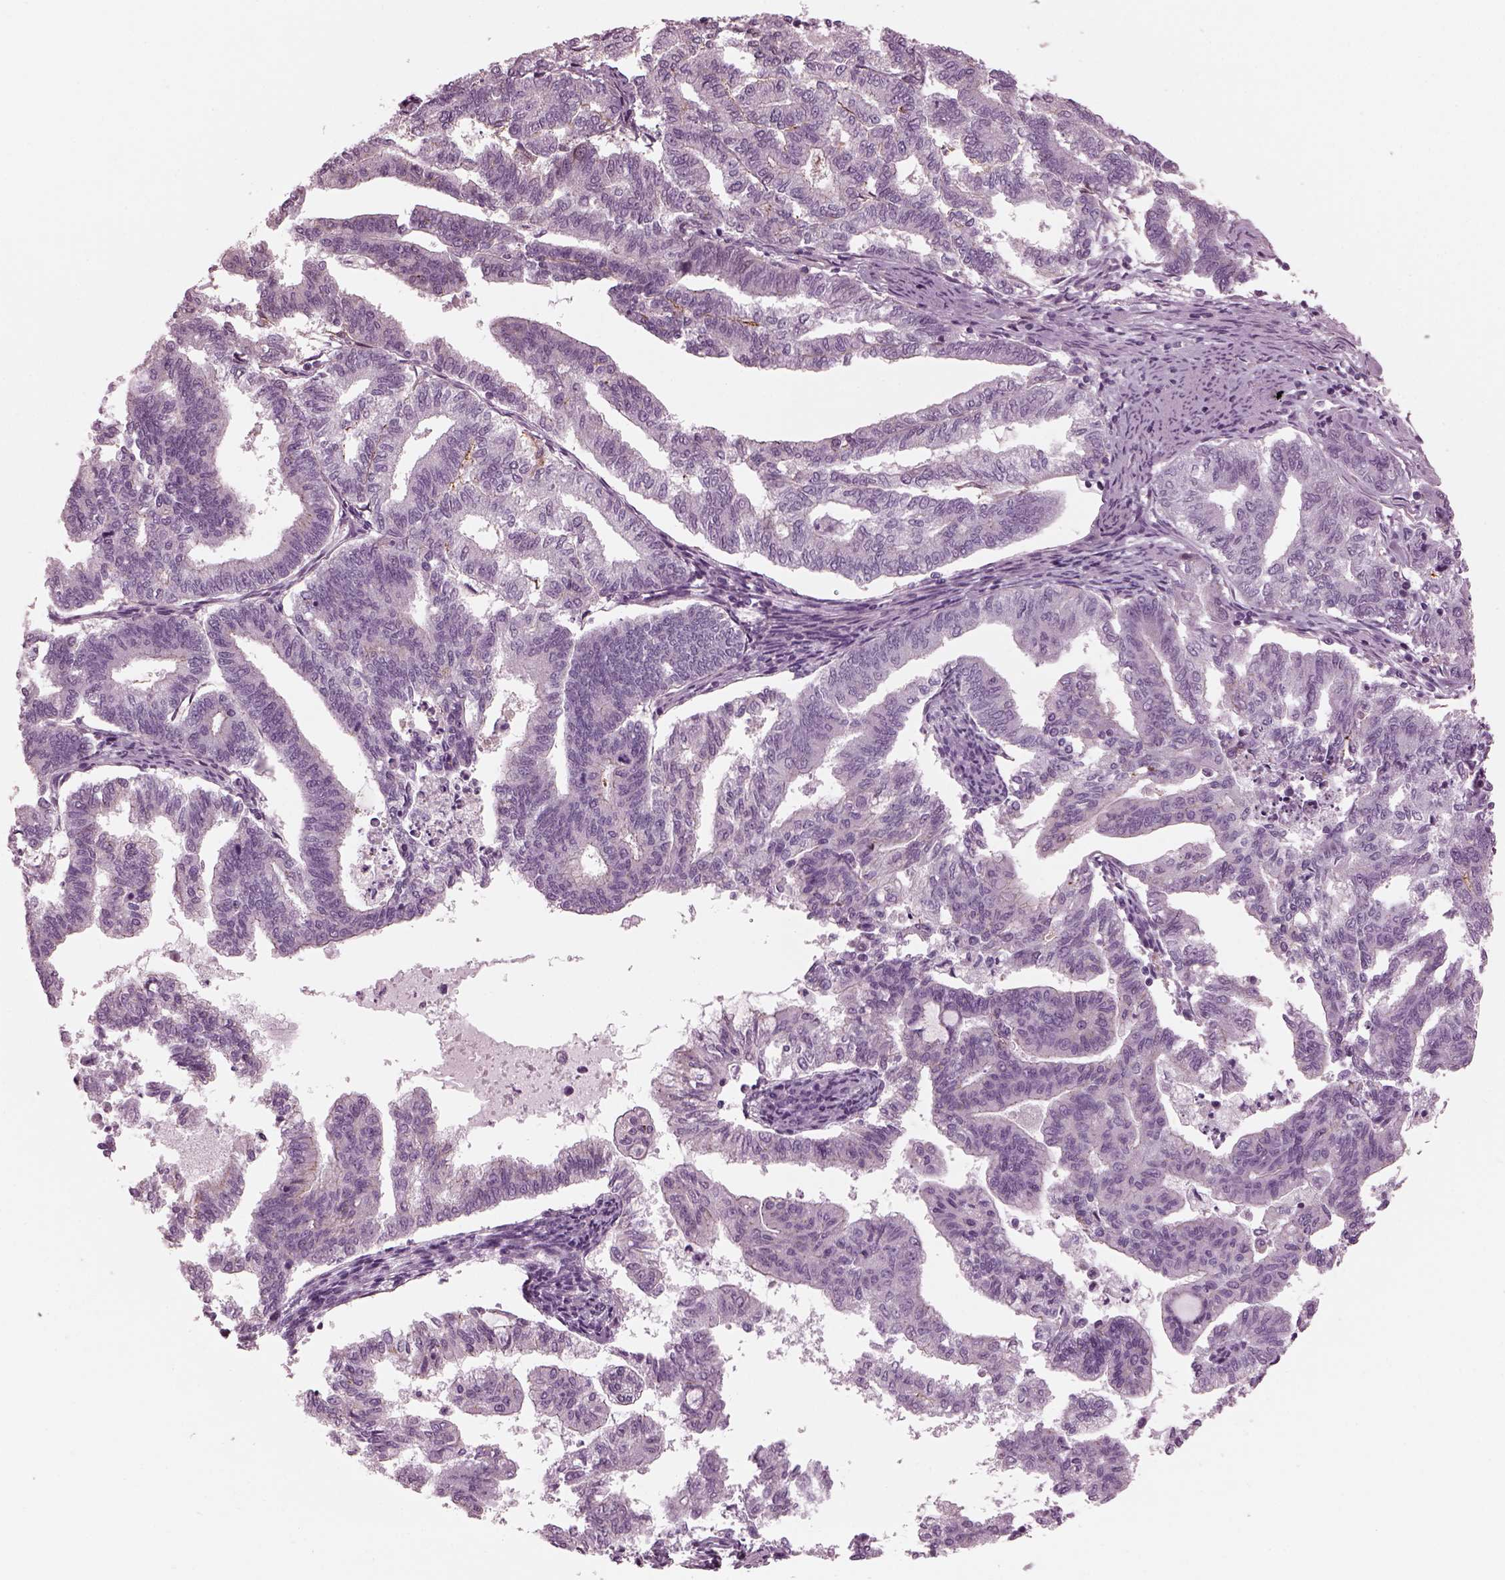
{"staining": {"intensity": "negative", "quantity": "none", "location": "none"}, "tissue": "endometrial cancer", "cell_type": "Tumor cells", "image_type": "cancer", "snomed": [{"axis": "morphology", "description": "Adenocarcinoma, NOS"}, {"axis": "topography", "description": "Endometrium"}], "caption": "Tumor cells are negative for brown protein staining in endometrial cancer (adenocarcinoma).", "gene": "BFSP1", "patient": {"sex": "female", "age": 79}}